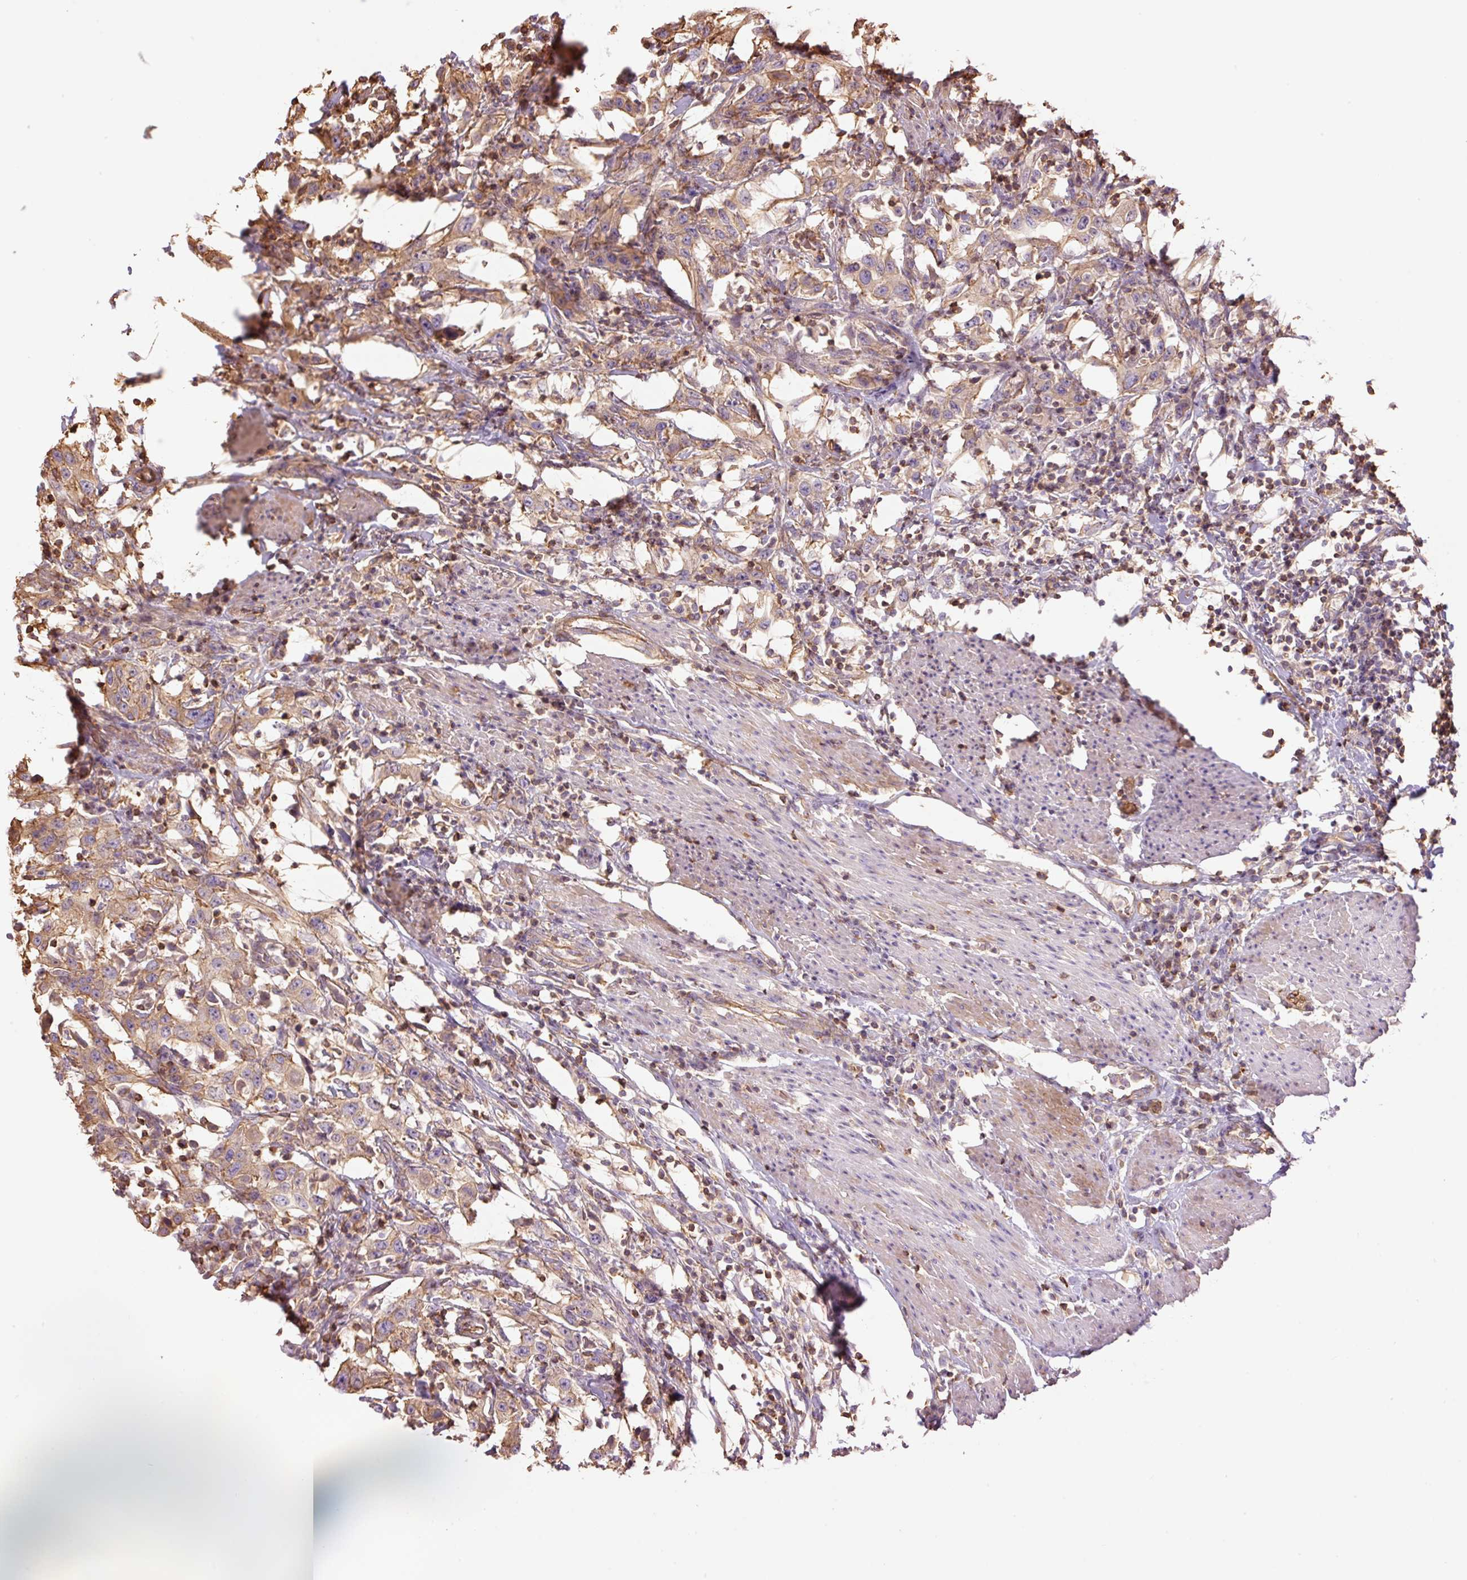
{"staining": {"intensity": "weak", "quantity": ">75%", "location": "cytoplasmic/membranous"}, "tissue": "urothelial cancer", "cell_type": "Tumor cells", "image_type": "cancer", "snomed": [{"axis": "morphology", "description": "Urothelial carcinoma, High grade"}, {"axis": "topography", "description": "Urinary bladder"}], "caption": "High-power microscopy captured an immunohistochemistry (IHC) histopathology image of urothelial cancer, revealing weak cytoplasmic/membranous staining in about >75% of tumor cells.", "gene": "PPP1R1B", "patient": {"sex": "male", "age": 61}}